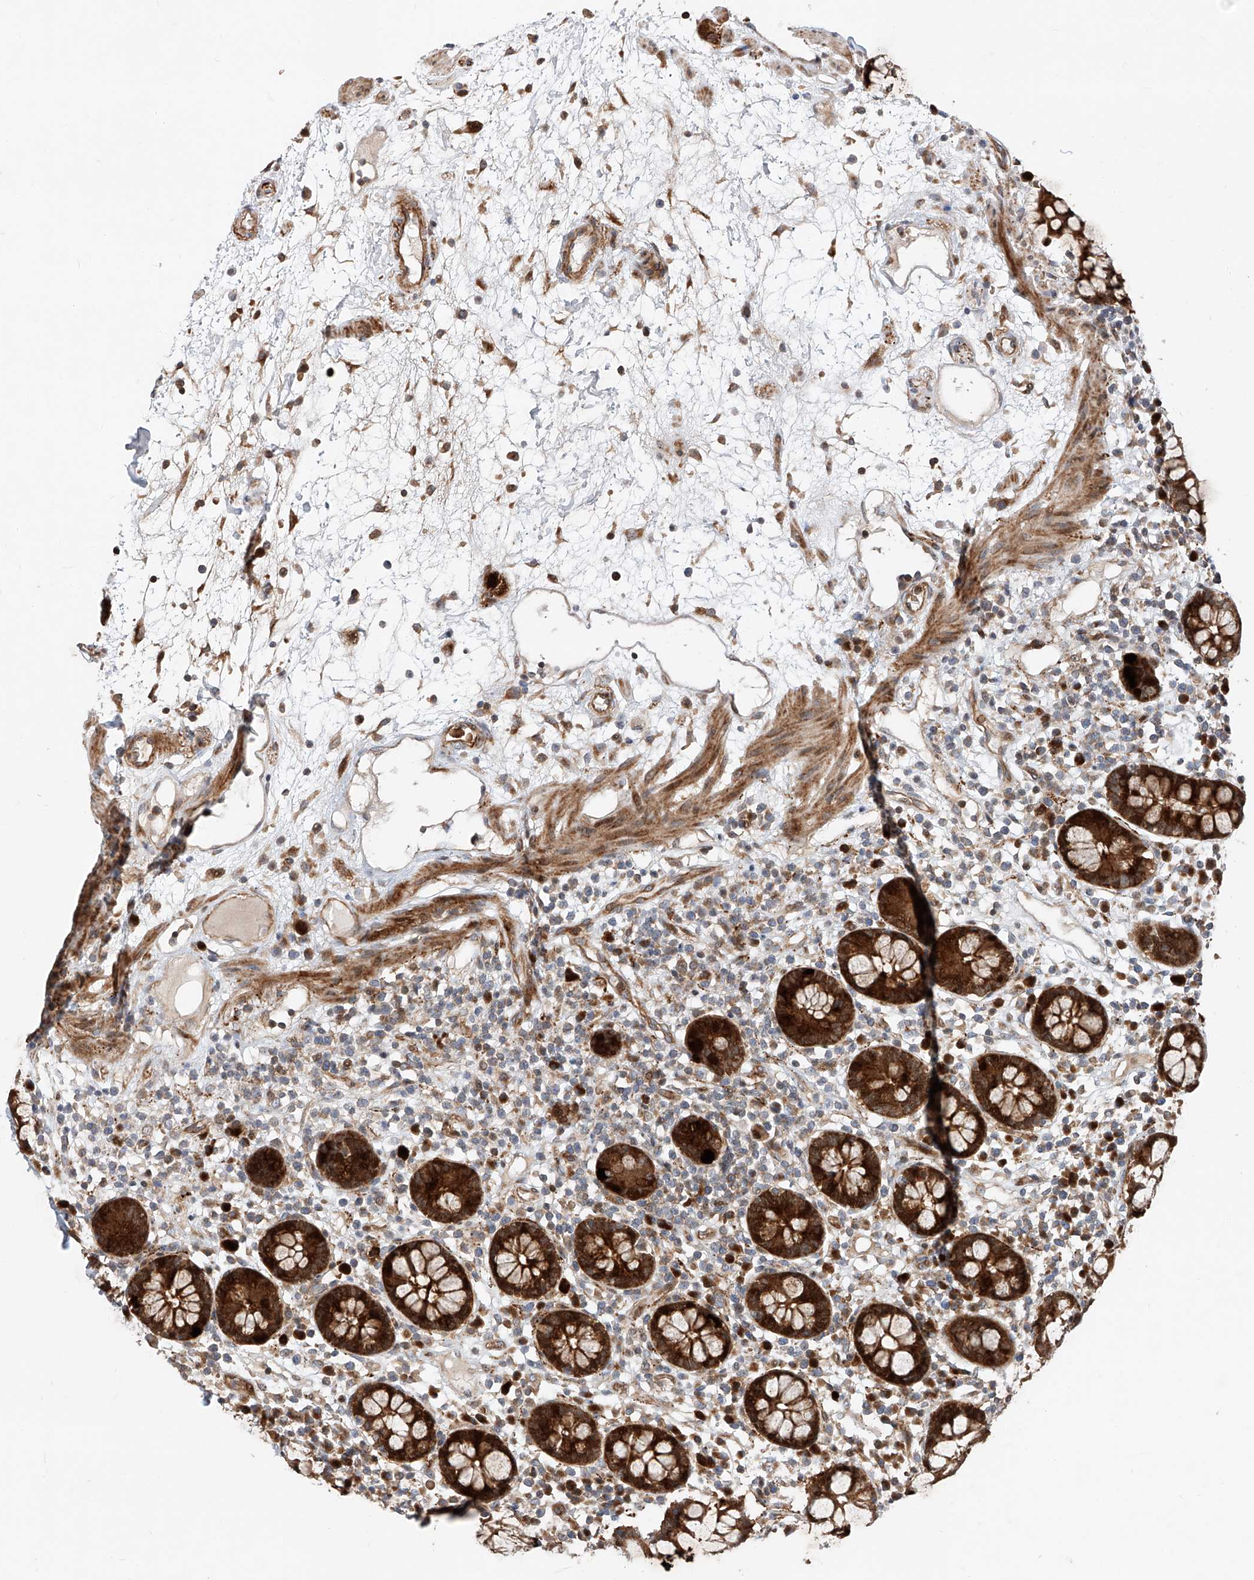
{"staining": {"intensity": "moderate", "quantity": ">75%", "location": "cytoplasmic/membranous"}, "tissue": "colon", "cell_type": "Endothelial cells", "image_type": "normal", "snomed": [{"axis": "morphology", "description": "Normal tissue, NOS"}, {"axis": "topography", "description": "Colon"}], "caption": "Moderate cytoplasmic/membranous protein expression is identified in about >75% of endothelial cells in colon.", "gene": "USF3", "patient": {"sex": "female", "age": 79}}